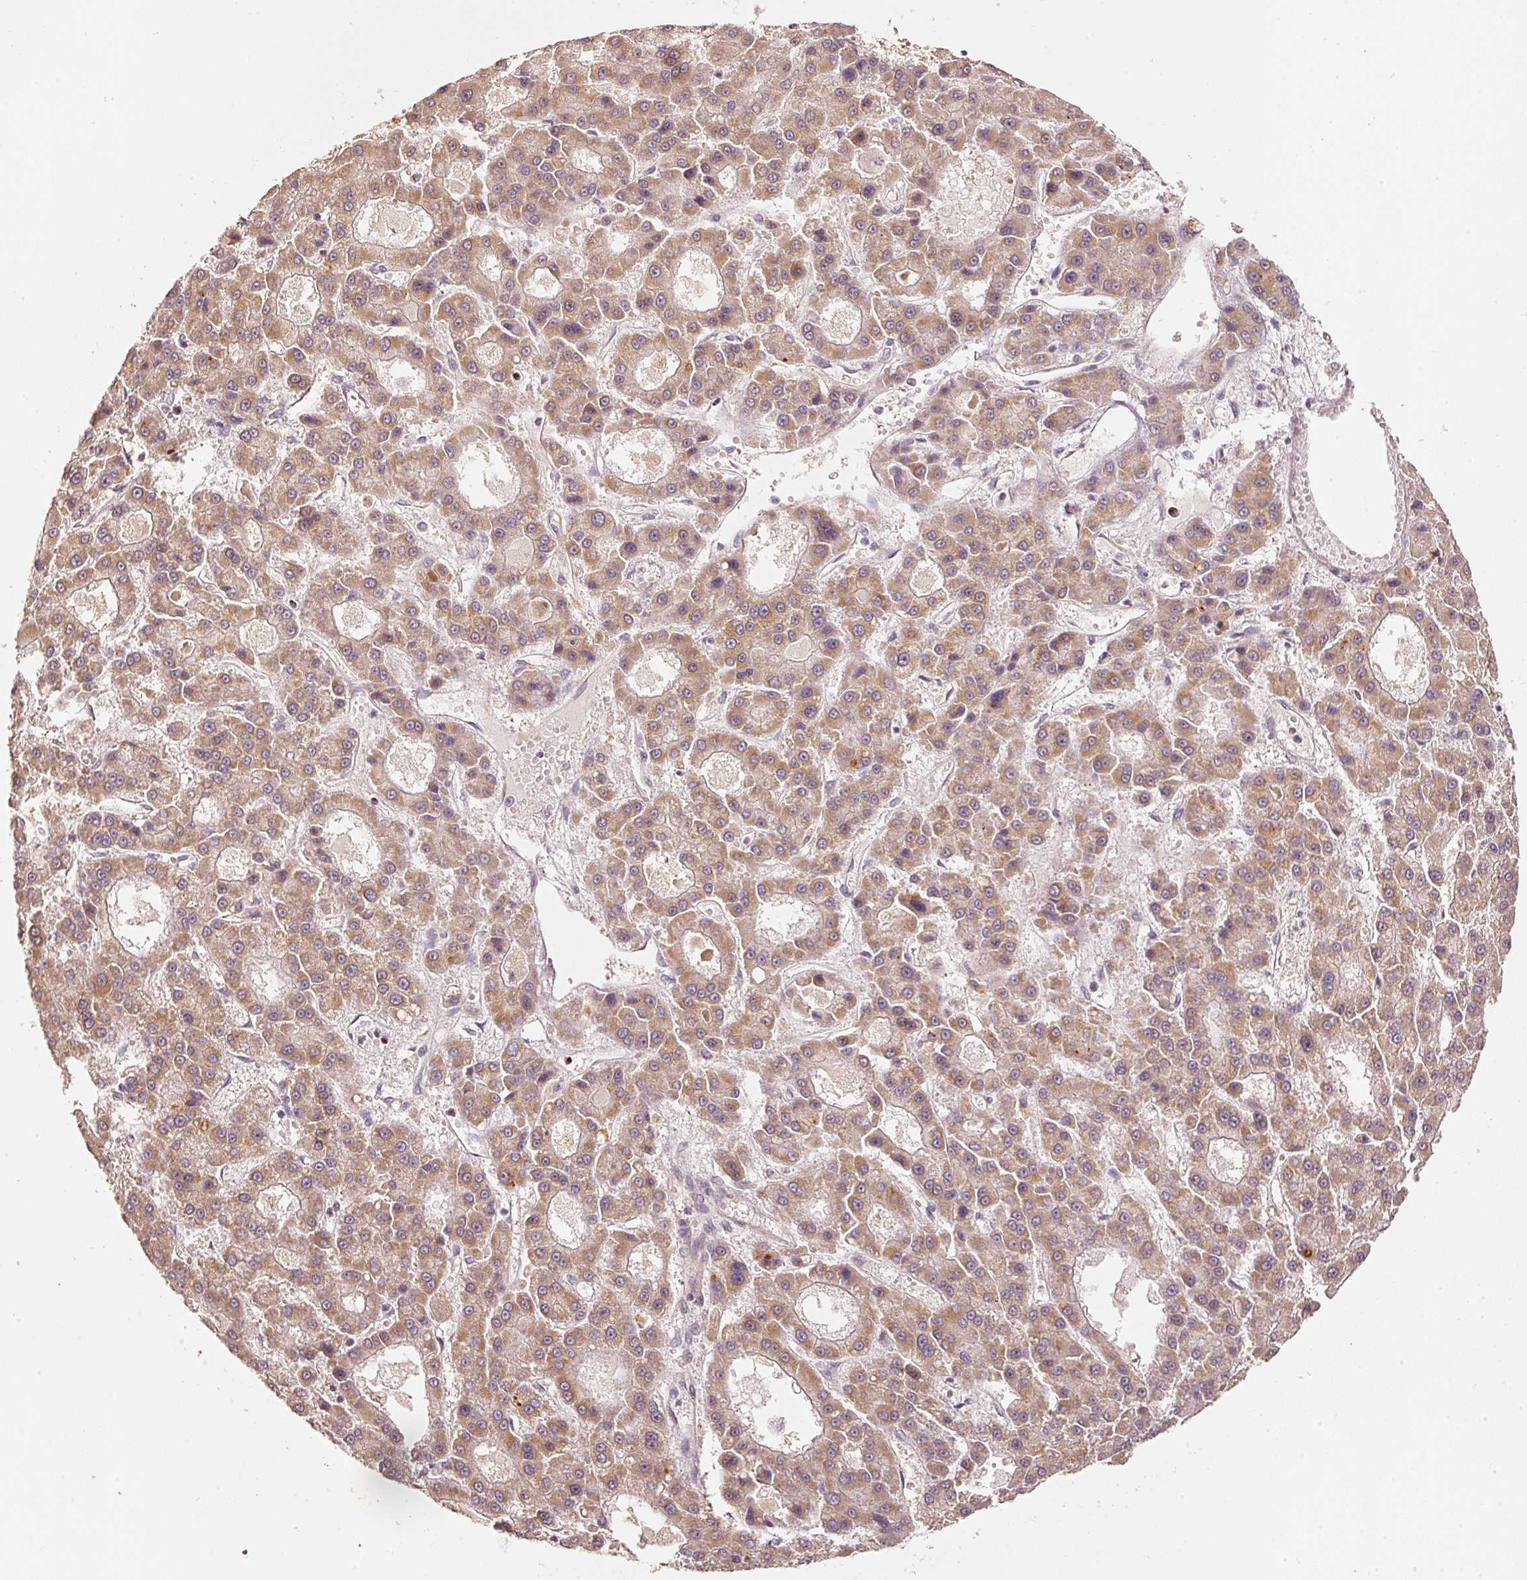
{"staining": {"intensity": "moderate", "quantity": ">75%", "location": "cytoplasmic/membranous"}, "tissue": "liver cancer", "cell_type": "Tumor cells", "image_type": "cancer", "snomed": [{"axis": "morphology", "description": "Carcinoma, Hepatocellular, NOS"}, {"axis": "topography", "description": "Liver"}], "caption": "The image shows staining of hepatocellular carcinoma (liver), revealing moderate cytoplasmic/membranous protein staining (brown color) within tumor cells. The staining is performed using DAB brown chromogen to label protein expression. The nuclei are counter-stained blue using hematoxylin.", "gene": "ARHGAP22", "patient": {"sex": "male", "age": 70}}